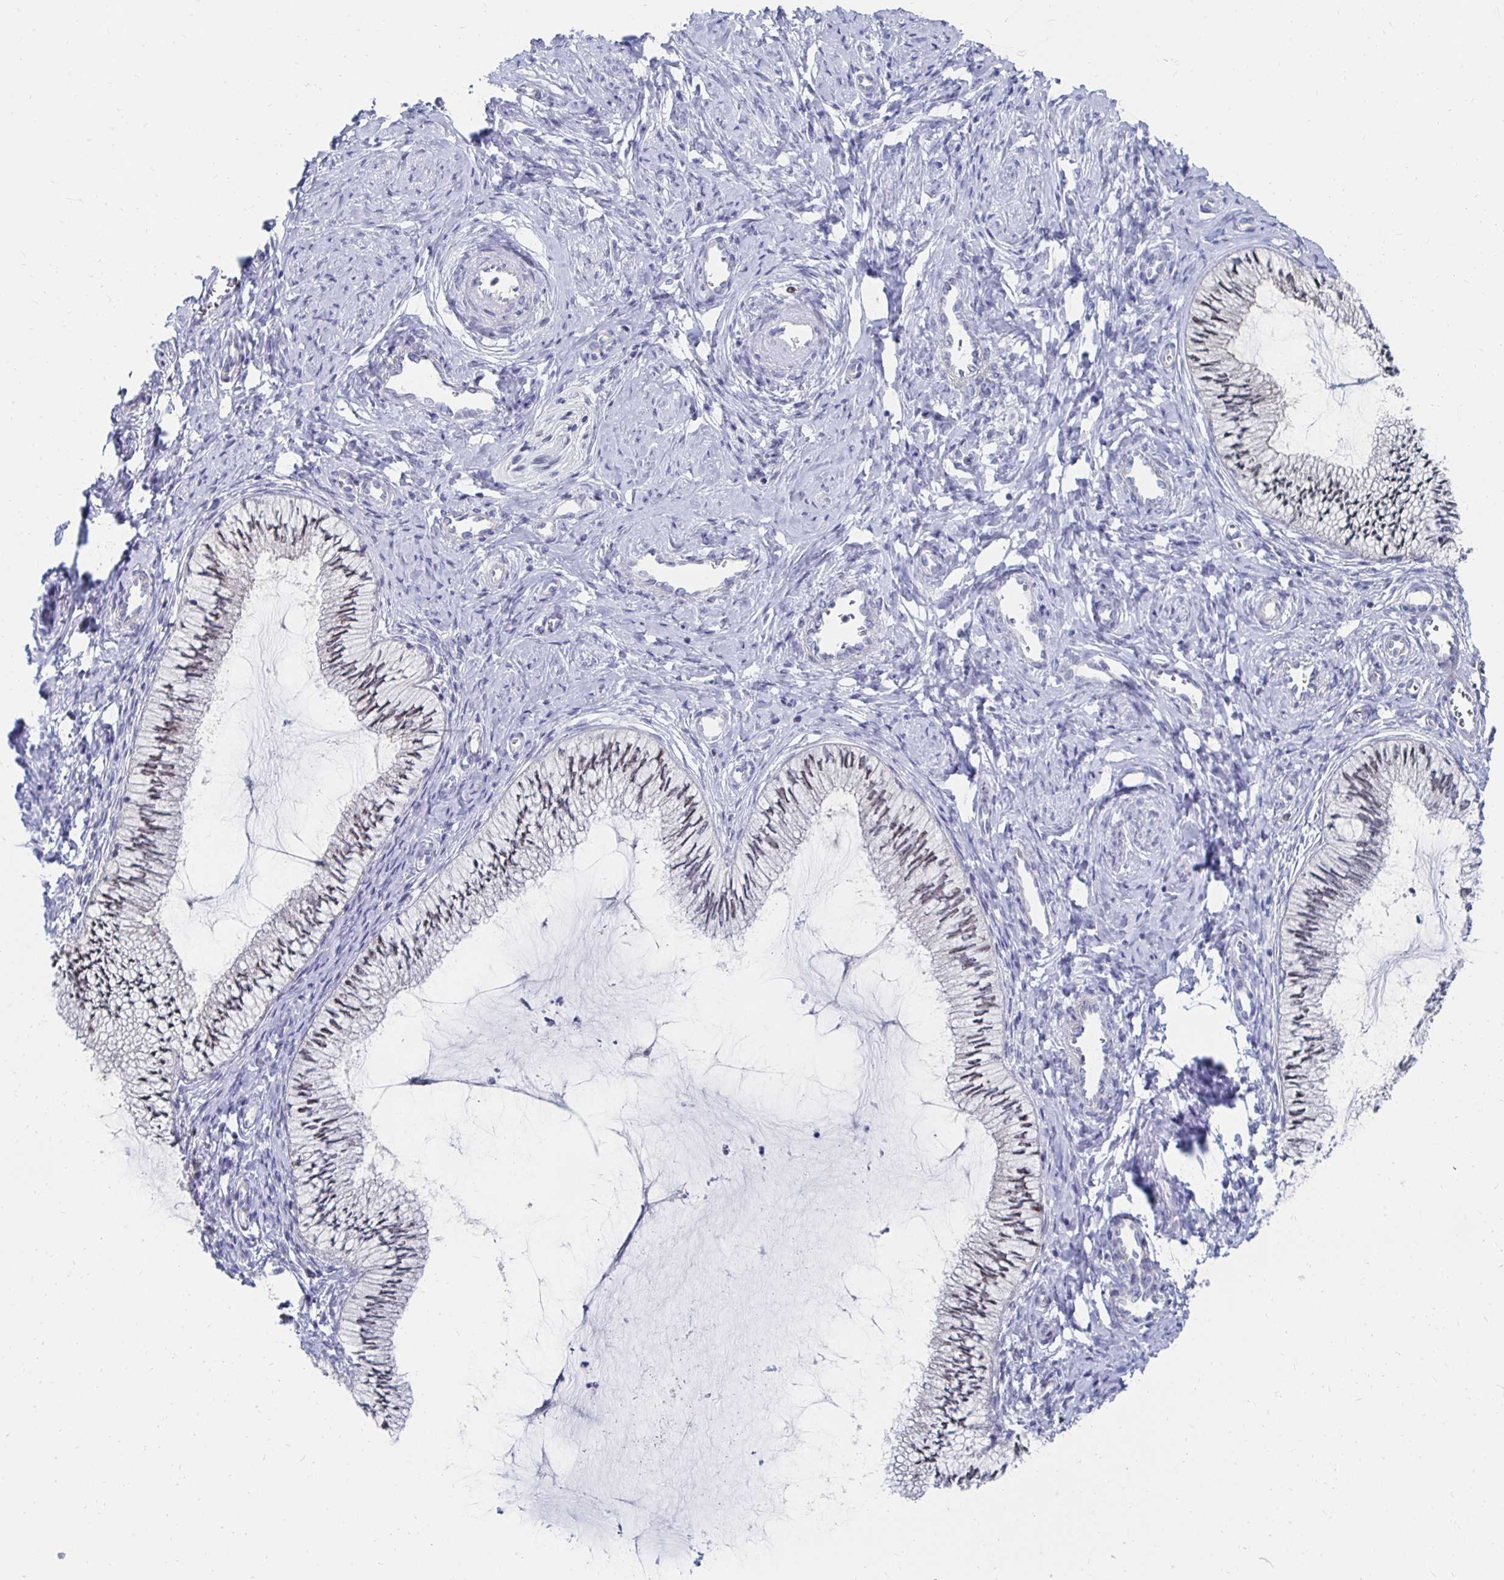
{"staining": {"intensity": "negative", "quantity": "none", "location": "none"}, "tissue": "cervix", "cell_type": "Glandular cells", "image_type": "normal", "snomed": [{"axis": "morphology", "description": "Normal tissue, NOS"}, {"axis": "topography", "description": "Cervix"}], "caption": "Histopathology image shows no protein positivity in glandular cells of normal cervix.", "gene": "NOCT", "patient": {"sex": "female", "age": 24}}